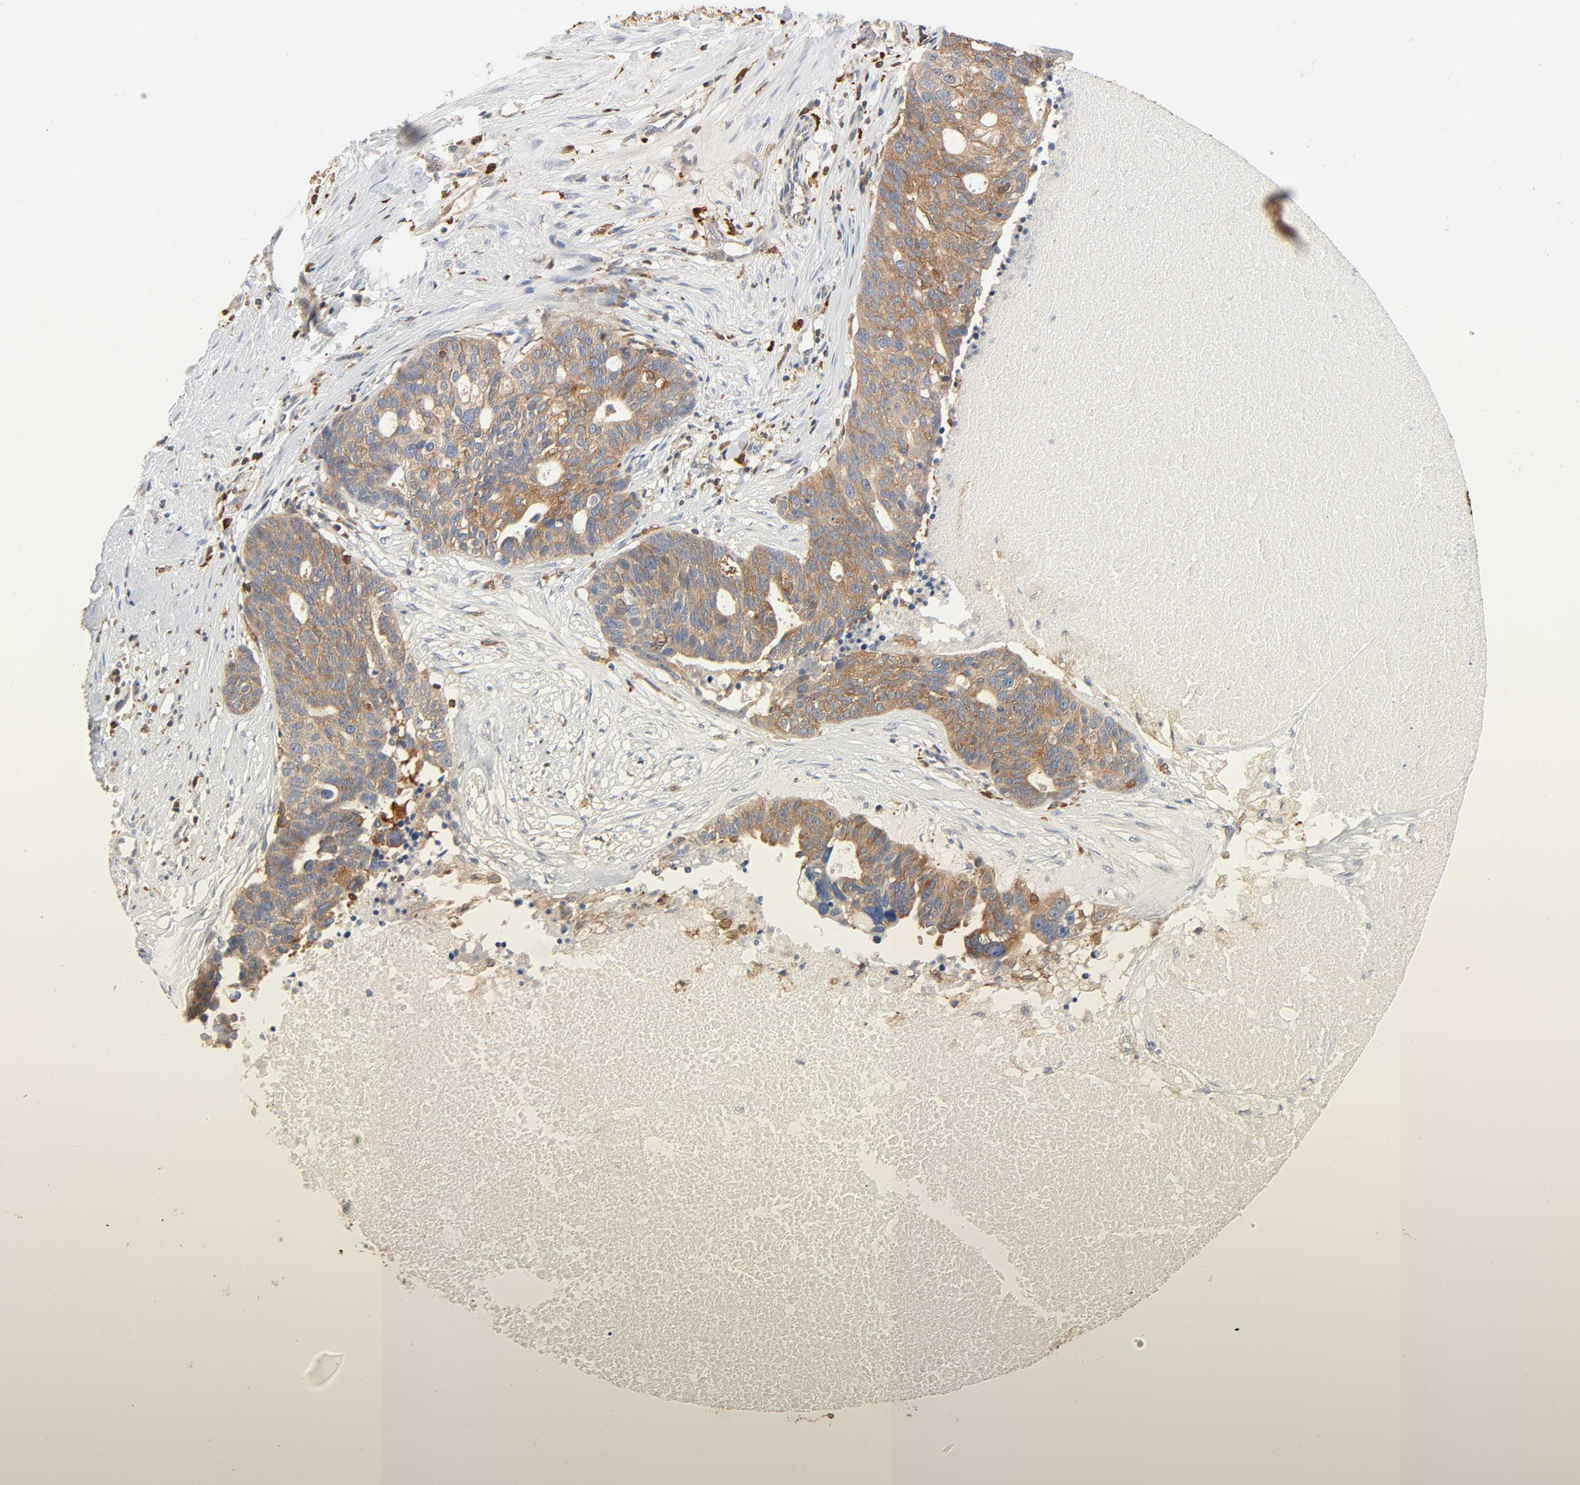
{"staining": {"intensity": "moderate", "quantity": ">75%", "location": "cytoplasmic/membranous"}, "tissue": "ovarian cancer", "cell_type": "Tumor cells", "image_type": "cancer", "snomed": [{"axis": "morphology", "description": "Cystadenocarcinoma, serous, NOS"}, {"axis": "topography", "description": "Ovary"}], "caption": "This histopathology image reveals ovarian cancer (serous cystadenocarcinoma) stained with immunohistochemistry (IHC) to label a protein in brown. The cytoplasmic/membranous of tumor cells show moderate positivity for the protein. Nuclei are counter-stained blue.", "gene": "BIN1", "patient": {"sex": "female", "age": 59}}